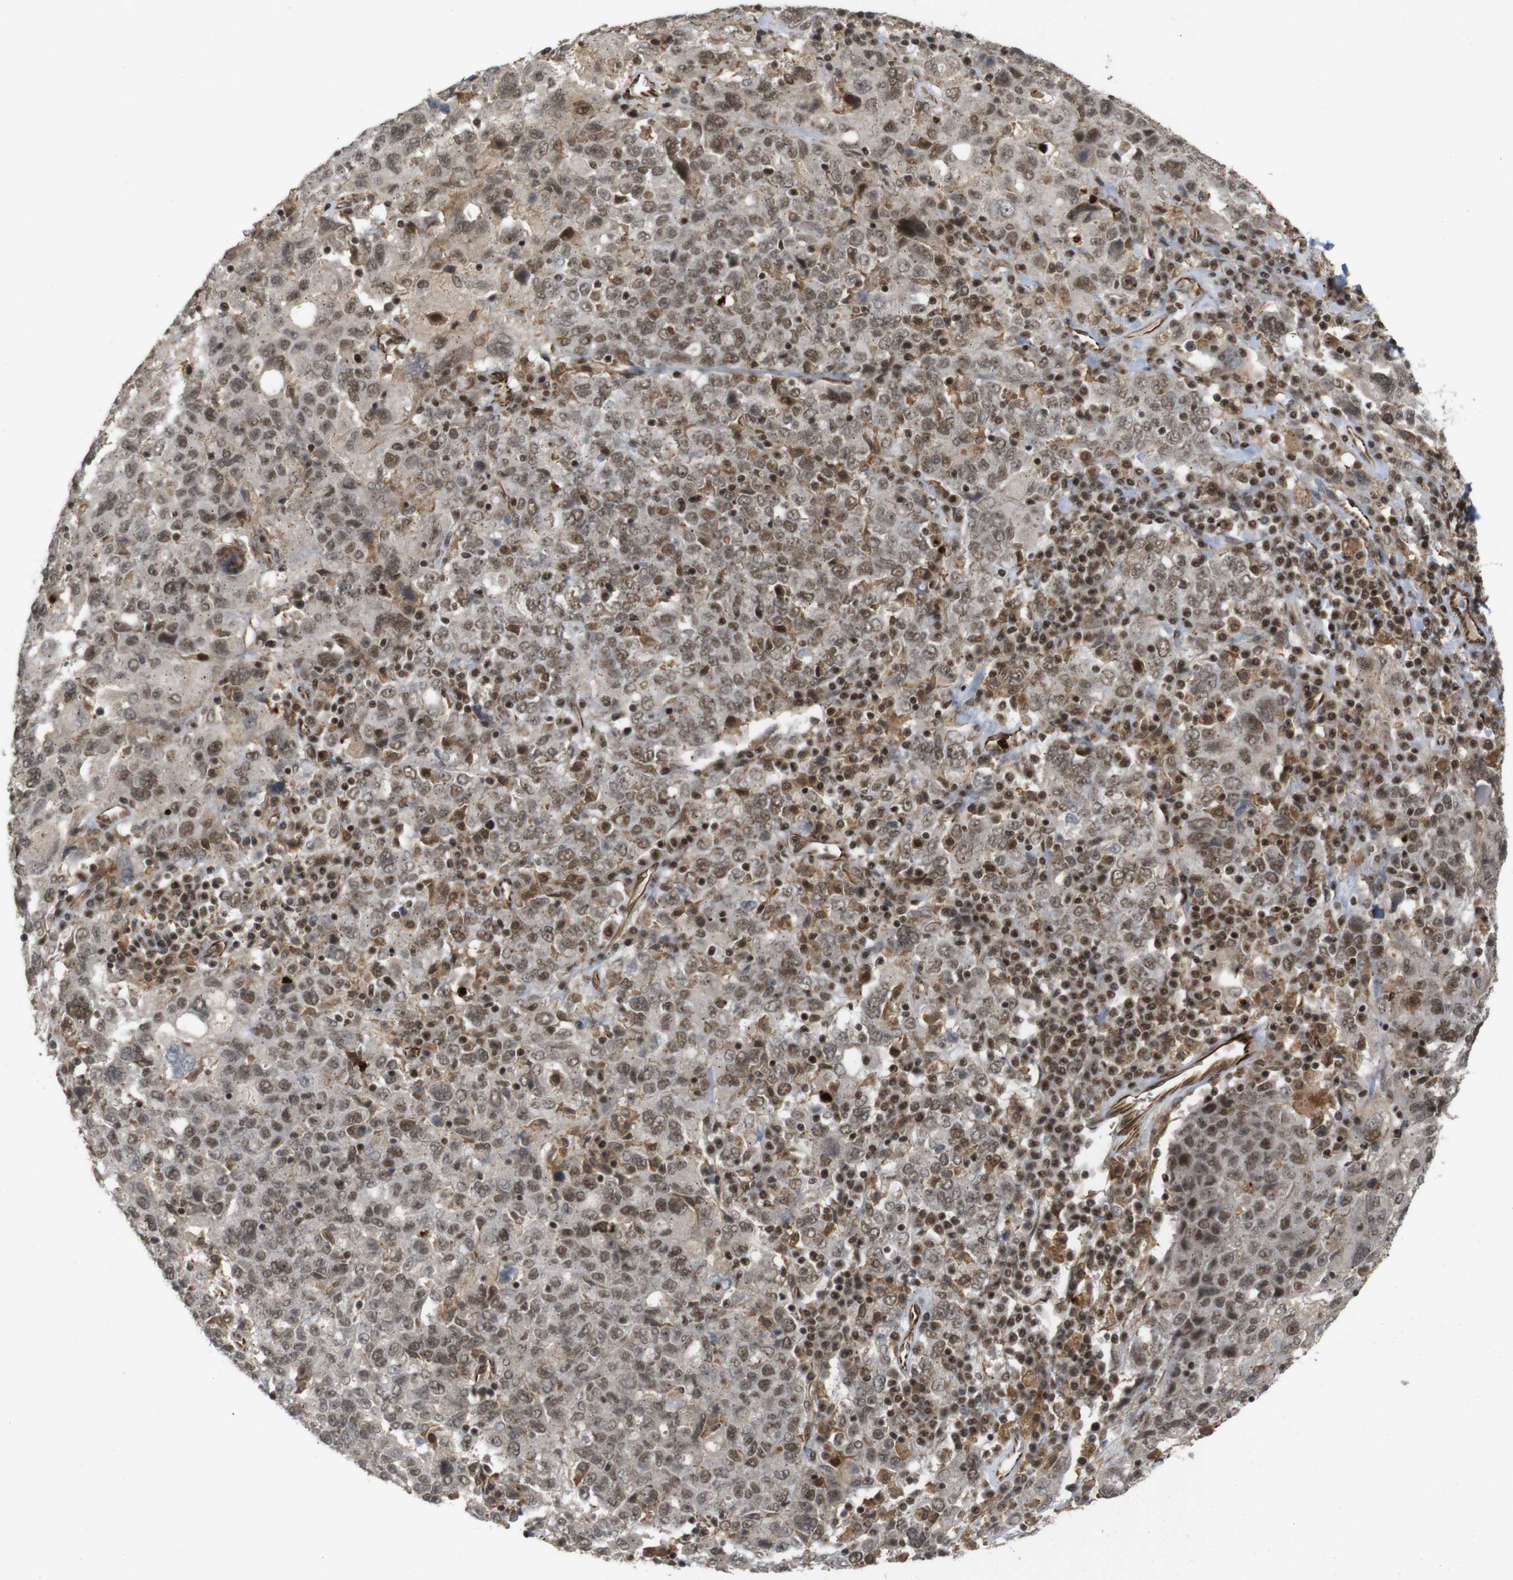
{"staining": {"intensity": "moderate", "quantity": ">75%", "location": "cytoplasmic/membranous,nuclear"}, "tissue": "ovarian cancer", "cell_type": "Tumor cells", "image_type": "cancer", "snomed": [{"axis": "morphology", "description": "Carcinoma, endometroid"}, {"axis": "topography", "description": "Ovary"}], "caption": "About >75% of tumor cells in human endometroid carcinoma (ovarian) show moderate cytoplasmic/membranous and nuclear protein positivity as visualized by brown immunohistochemical staining.", "gene": "SP2", "patient": {"sex": "female", "age": 62}}